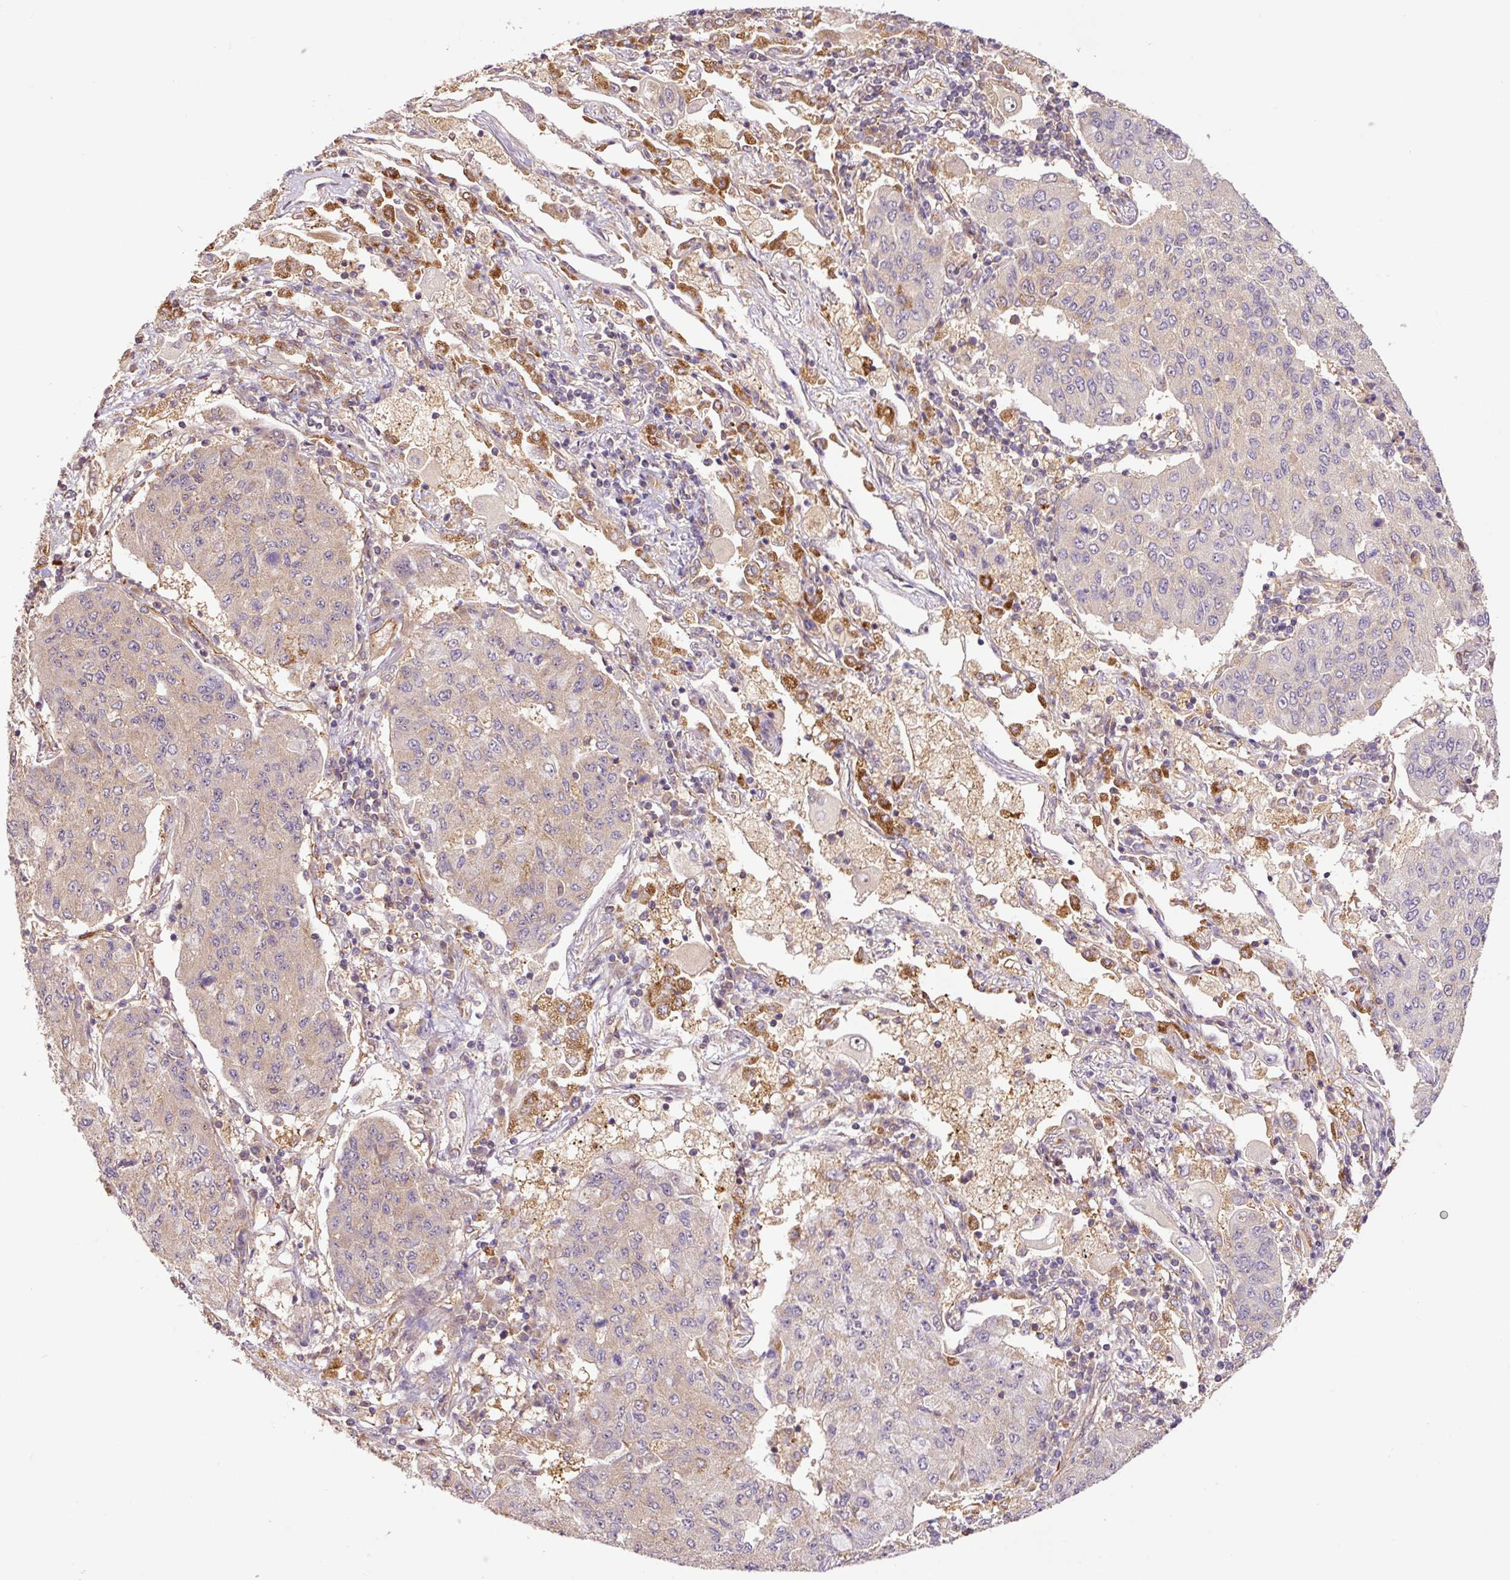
{"staining": {"intensity": "weak", "quantity": "<25%", "location": "cytoplasmic/membranous"}, "tissue": "lung cancer", "cell_type": "Tumor cells", "image_type": "cancer", "snomed": [{"axis": "morphology", "description": "Squamous cell carcinoma, NOS"}, {"axis": "topography", "description": "Lung"}], "caption": "A high-resolution micrograph shows immunohistochemistry (IHC) staining of lung cancer (squamous cell carcinoma), which displays no significant positivity in tumor cells.", "gene": "PCK2", "patient": {"sex": "male", "age": 74}}